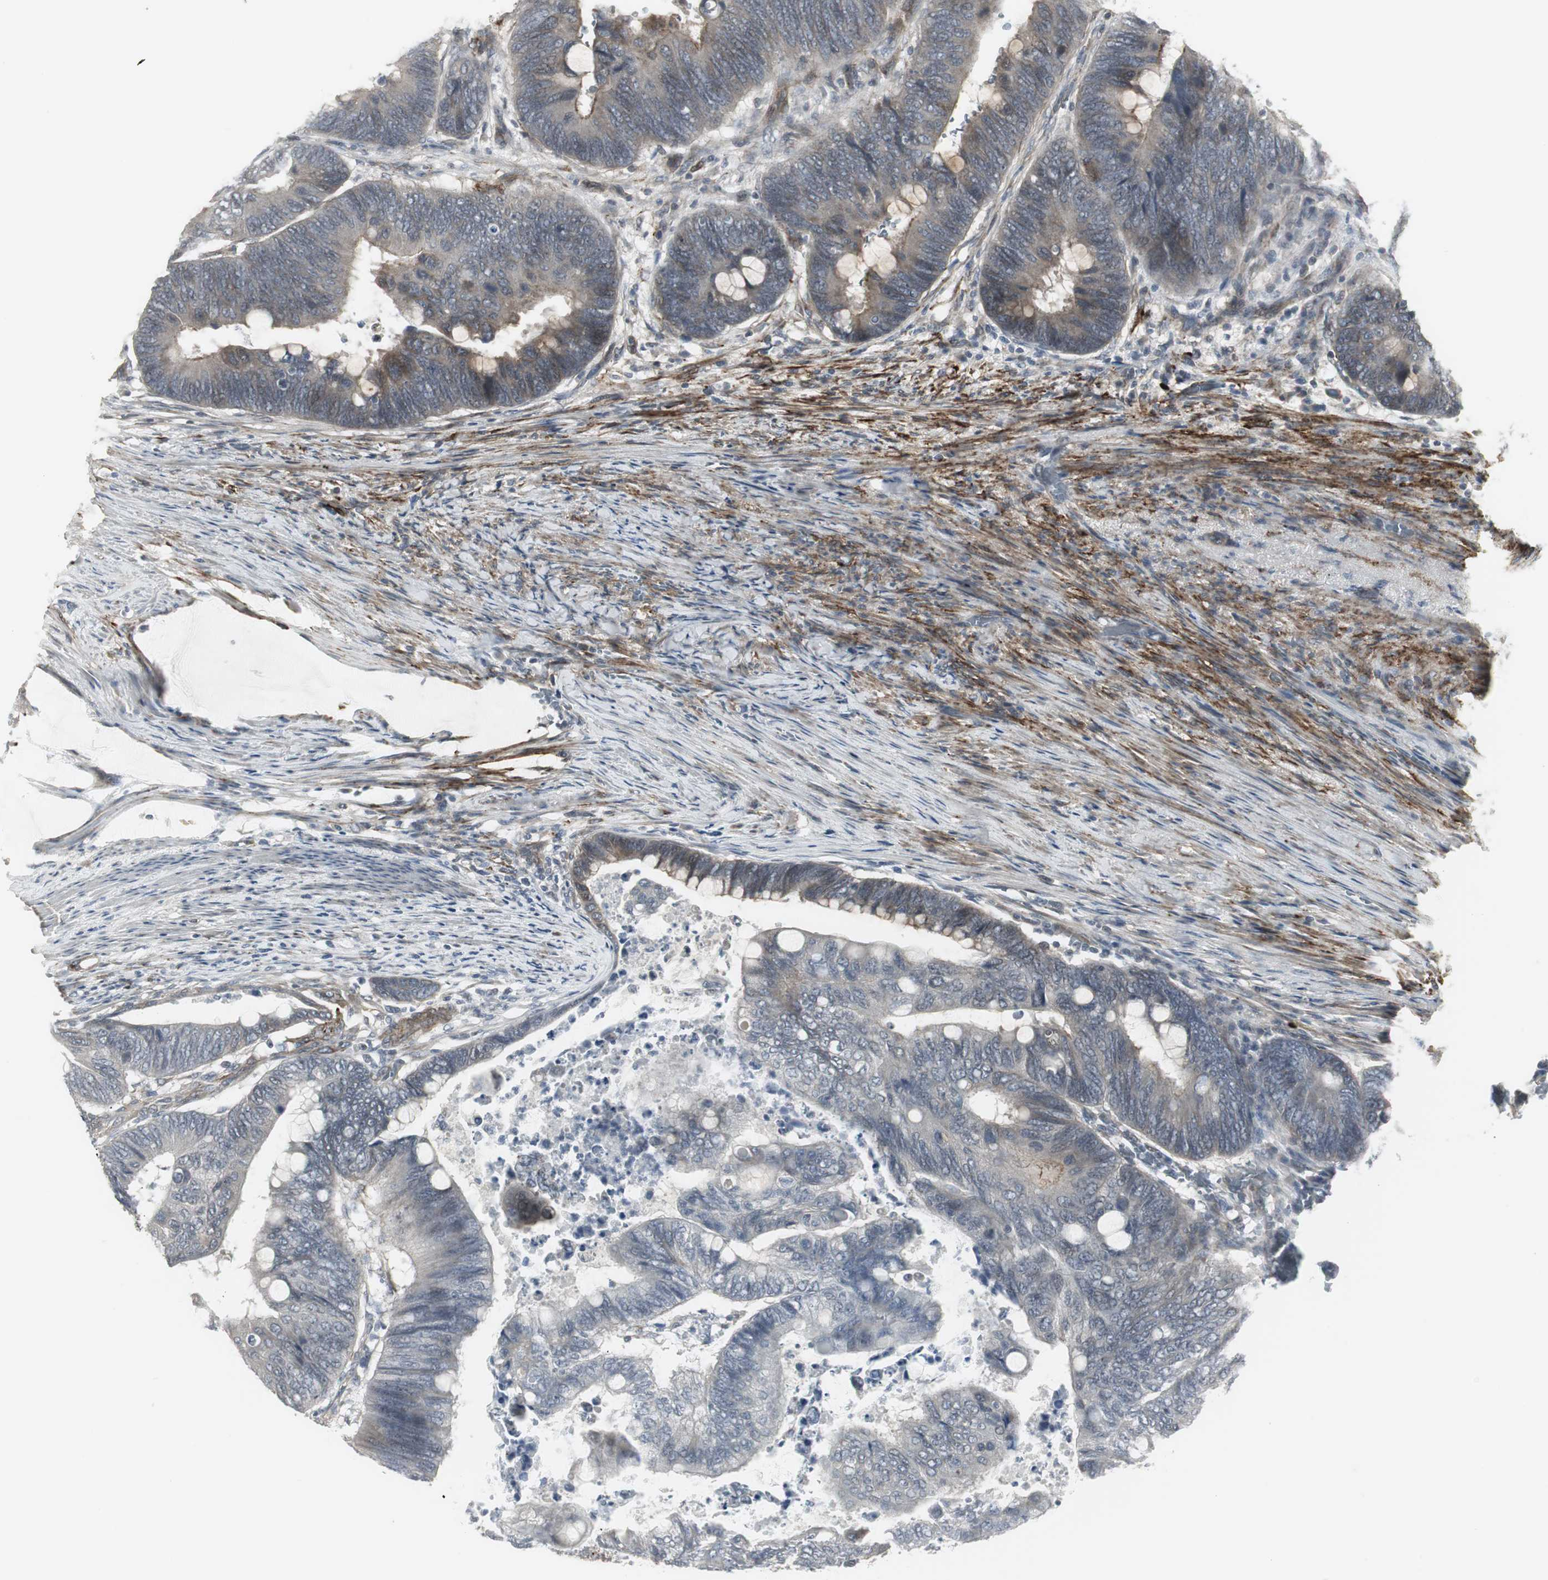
{"staining": {"intensity": "weak", "quantity": "25%-75%", "location": "cytoplasmic/membranous"}, "tissue": "colorectal cancer", "cell_type": "Tumor cells", "image_type": "cancer", "snomed": [{"axis": "morphology", "description": "Normal tissue, NOS"}, {"axis": "morphology", "description": "Adenocarcinoma, NOS"}, {"axis": "topography", "description": "Rectum"}, {"axis": "topography", "description": "Peripheral nerve tissue"}], "caption": "A high-resolution photomicrograph shows immunohistochemistry (IHC) staining of adenocarcinoma (colorectal), which displays weak cytoplasmic/membranous expression in approximately 25%-75% of tumor cells.", "gene": "SCYL3", "patient": {"sex": "male", "age": 92}}